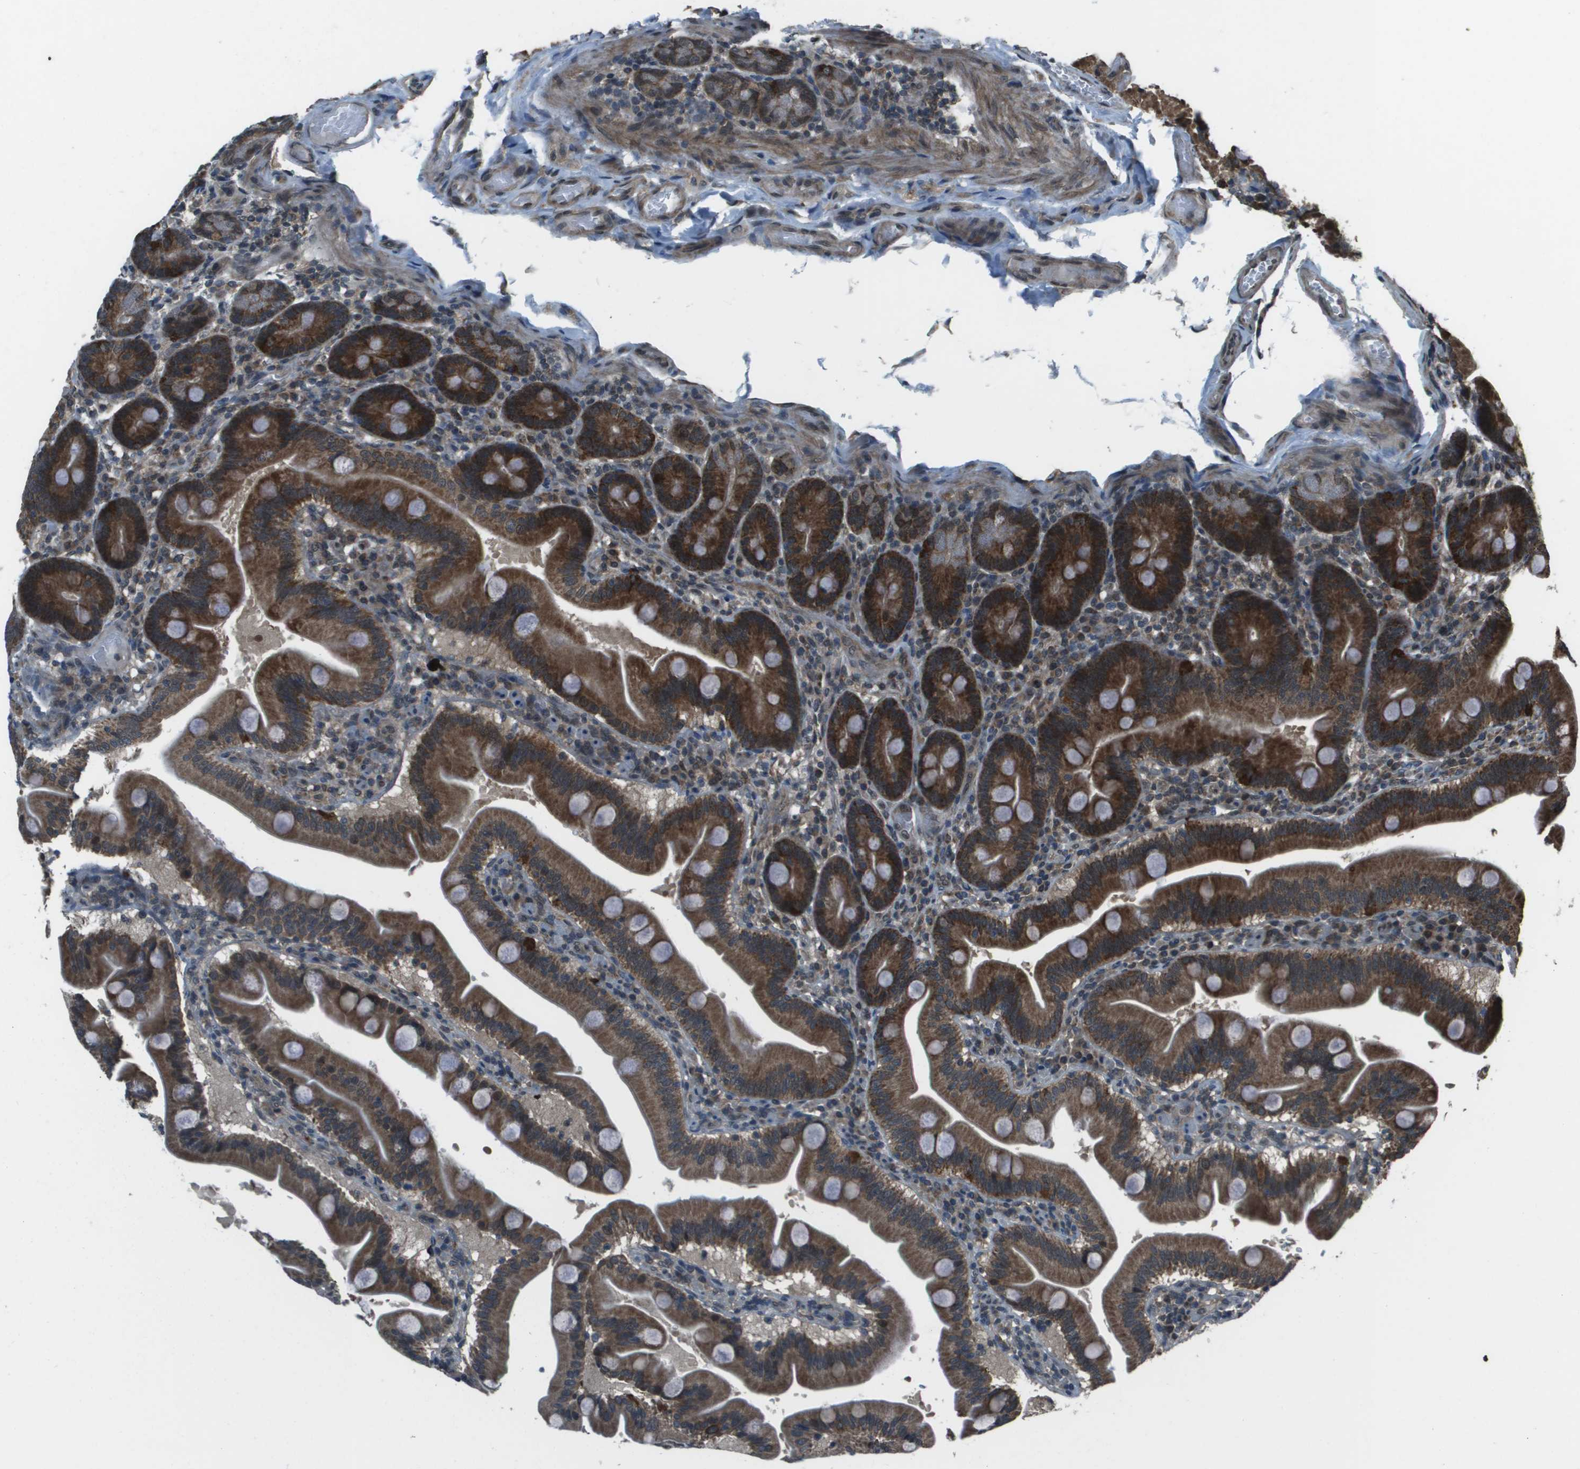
{"staining": {"intensity": "strong", "quantity": ">75%", "location": "cytoplasmic/membranous"}, "tissue": "duodenum", "cell_type": "Glandular cells", "image_type": "normal", "snomed": [{"axis": "morphology", "description": "Normal tissue, NOS"}, {"axis": "topography", "description": "Duodenum"}], "caption": "Immunohistochemical staining of unremarkable duodenum shows >75% levels of strong cytoplasmic/membranous protein positivity in approximately >75% of glandular cells. The staining was performed using DAB (3,3'-diaminobenzidine) to visualize the protein expression in brown, while the nuclei were stained in blue with hematoxylin (Magnification: 20x).", "gene": "PPFIA1", "patient": {"sex": "male", "age": 54}}